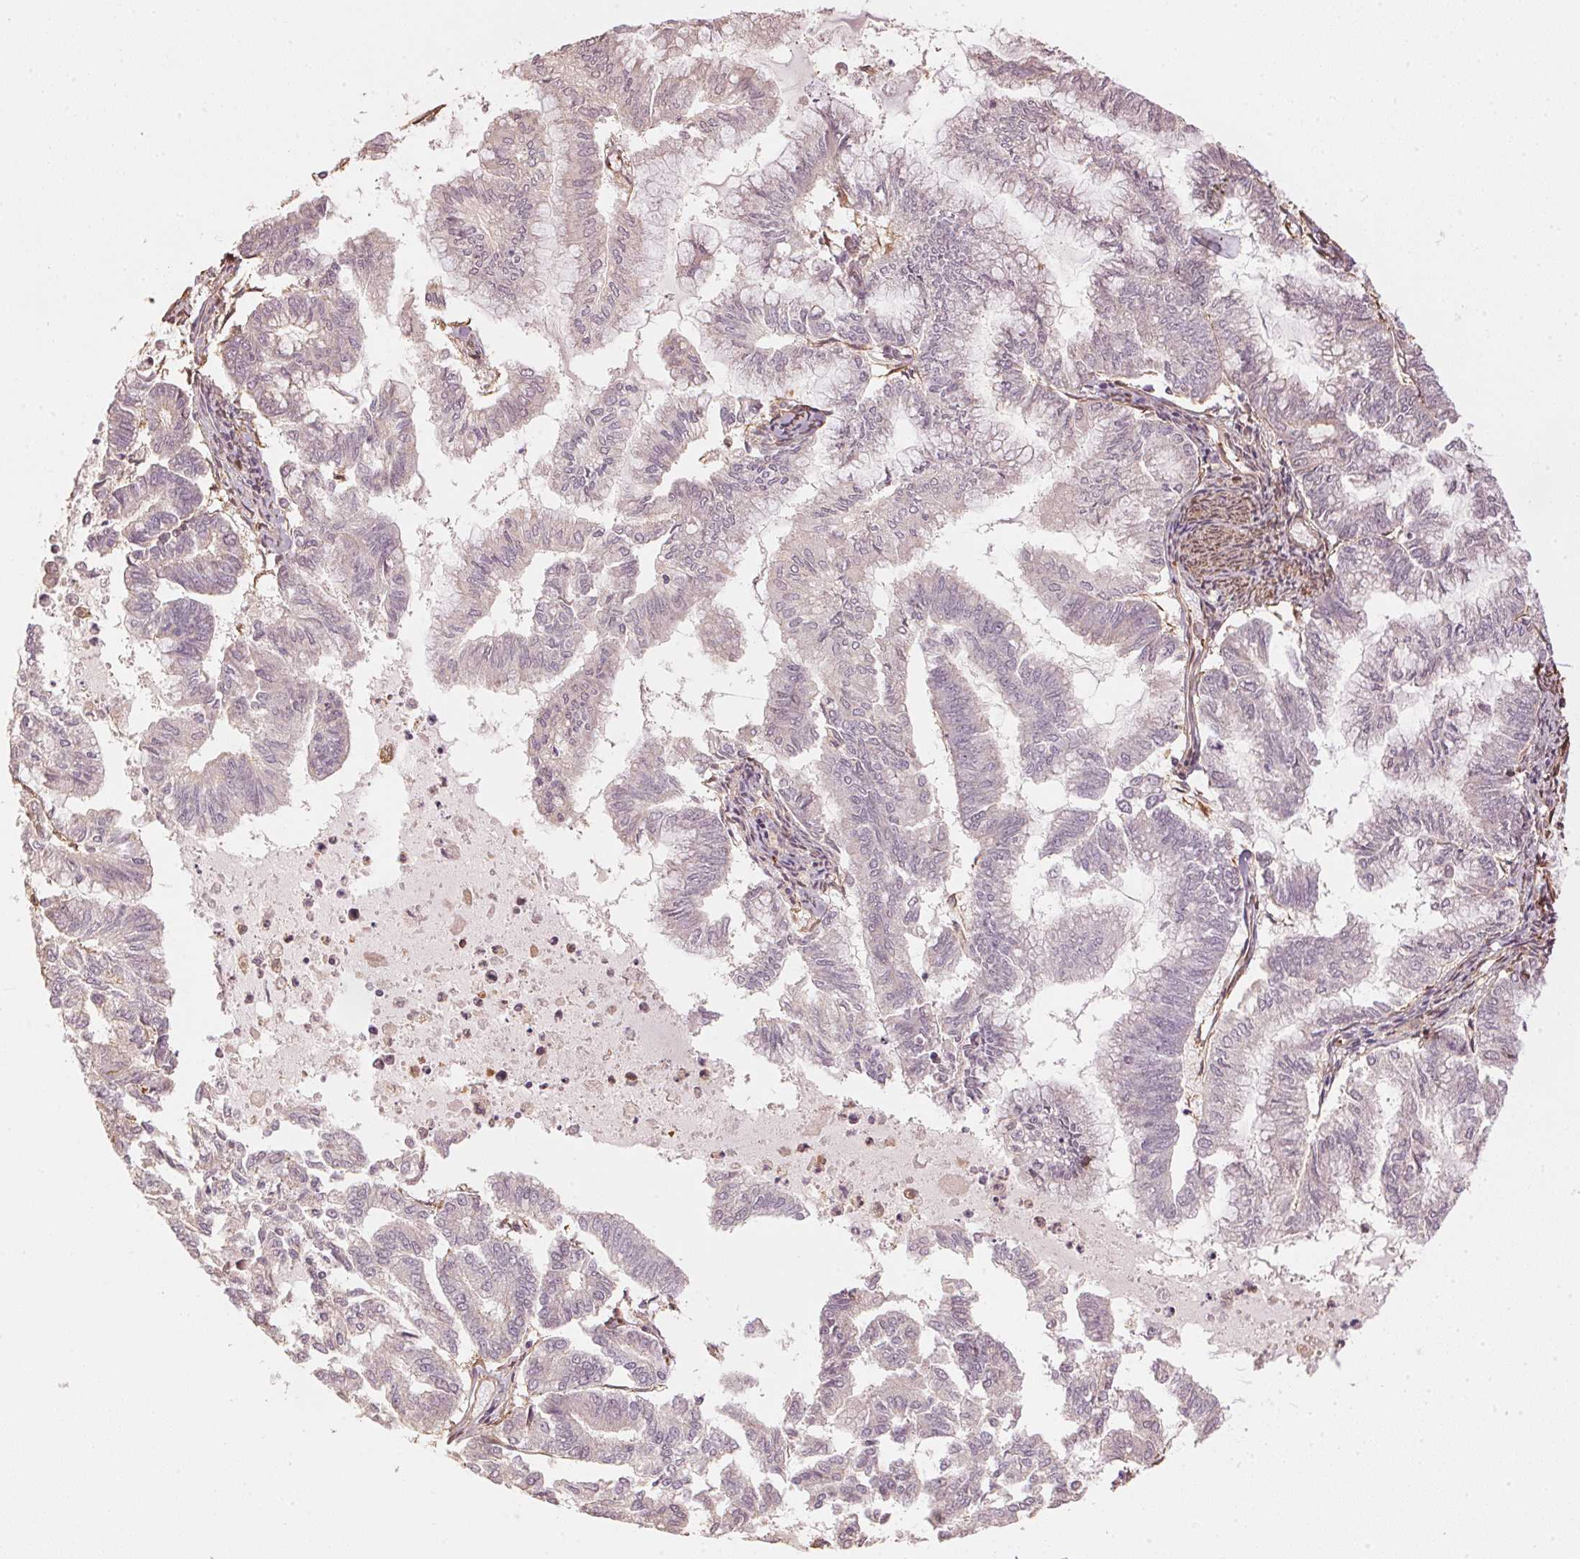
{"staining": {"intensity": "negative", "quantity": "none", "location": "none"}, "tissue": "endometrial cancer", "cell_type": "Tumor cells", "image_type": "cancer", "snomed": [{"axis": "morphology", "description": "Adenocarcinoma, NOS"}, {"axis": "topography", "description": "Endometrium"}], "caption": "Immunohistochemistry (IHC) of adenocarcinoma (endometrial) reveals no staining in tumor cells.", "gene": "QDPR", "patient": {"sex": "female", "age": 79}}